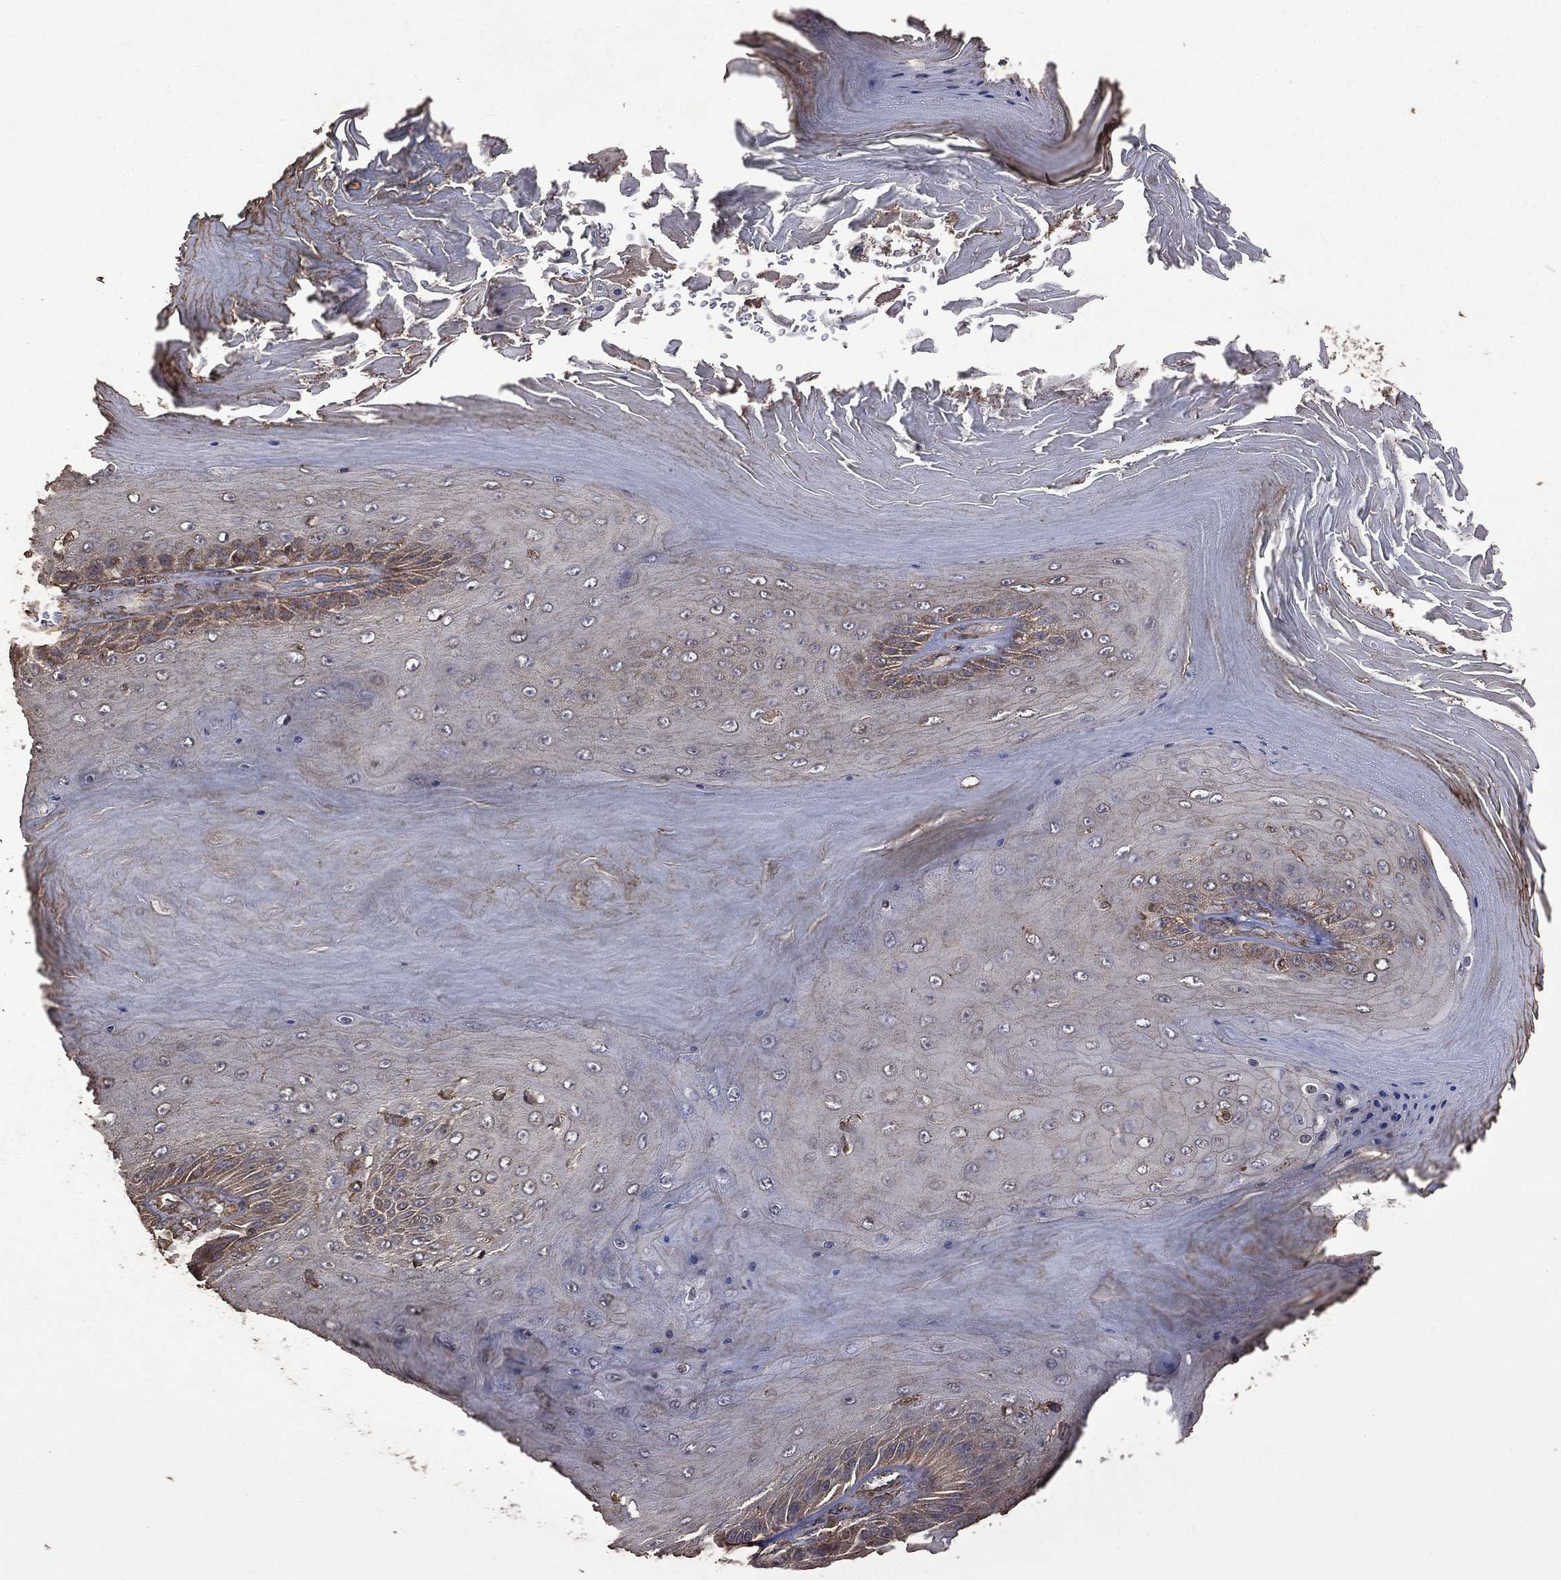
{"staining": {"intensity": "moderate", "quantity": "<25%", "location": "cytoplasmic/membranous"}, "tissue": "skin cancer", "cell_type": "Tumor cells", "image_type": "cancer", "snomed": [{"axis": "morphology", "description": "Squamous cell carcinoma, NOS"}, {"axis": "topography", "description": "Skin"}], "caption": "This photomicrograph displays IHC staining of skin cancer (squamous cell carcinoma), with low moderate cytoplasmic/membranous expression in about <25% of tumor cells.", "gene": "METTL27", "patient": {"sex": "male", "age": 62}}